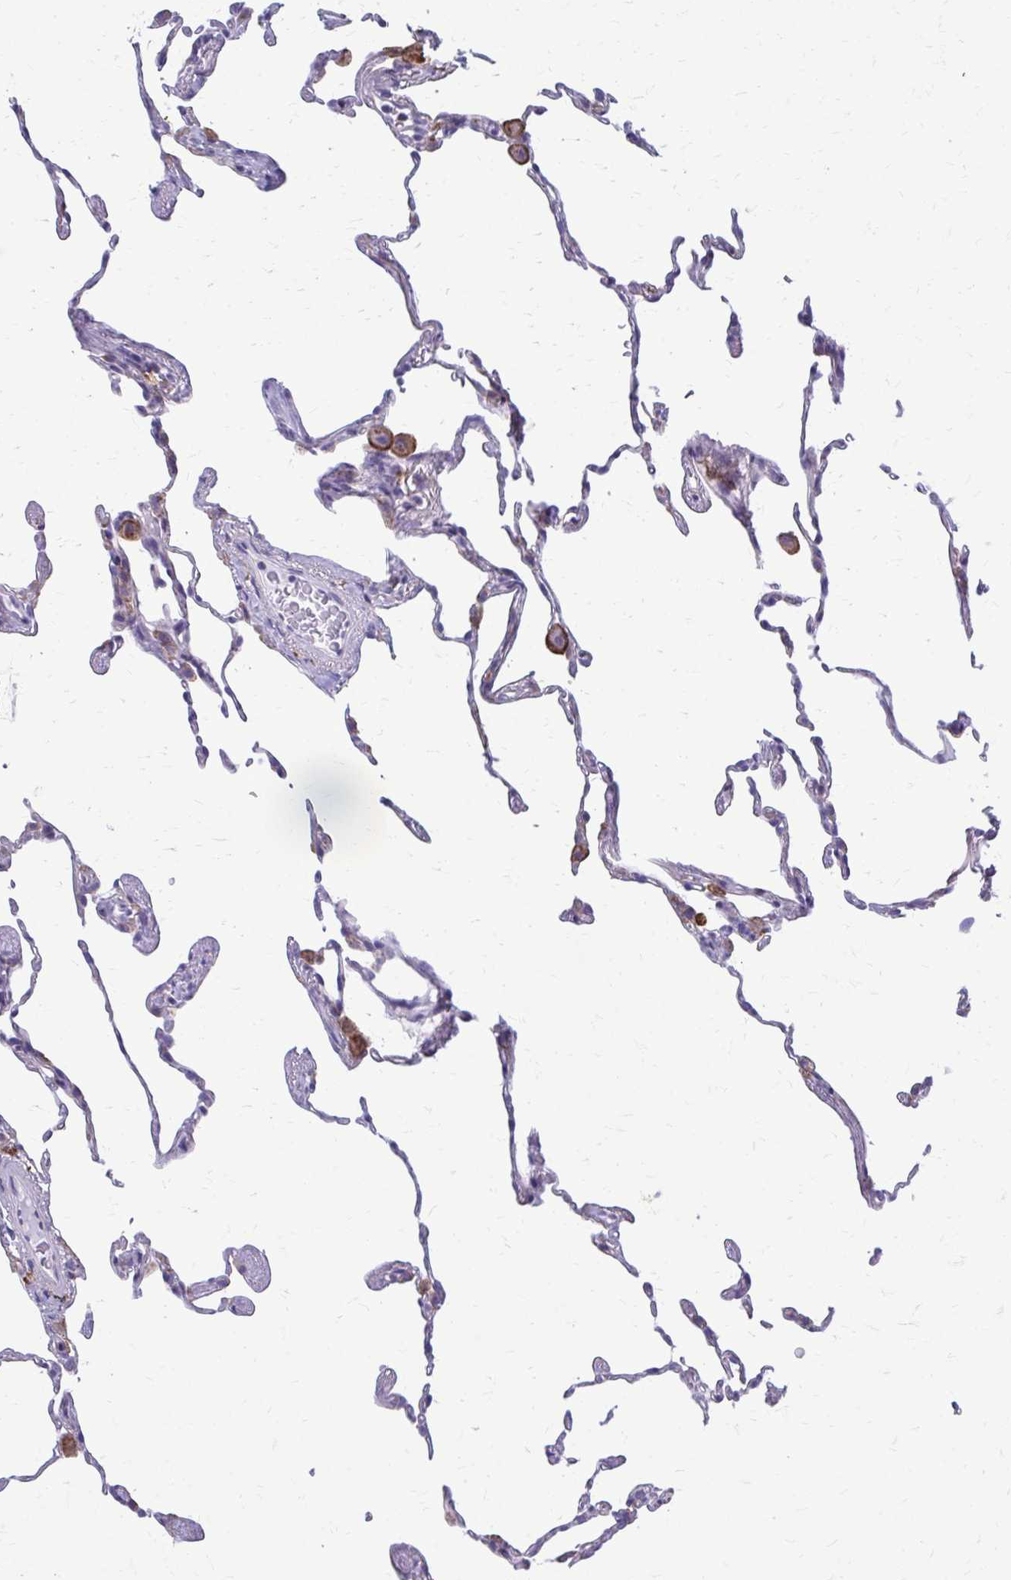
{"staining": {"intensity": "moderate", "quantity": "<25%", "location": "cytoplasmic/membranous"}, "tissue": "lung", "cell_type": "Alveolar cells", "image_type": "normal", "snomed": [{"axis": "morphology", "description": "Normal tissue, NOS"}, {"axis": "topography", "description": "Lung"}], "caption": "An image of lung stained for a protein displays moderate cytoplasmic/membranous brown staining in alveolar cells.", "gene": "CLTA", "patient": {"sex": "female", "age": 57}}